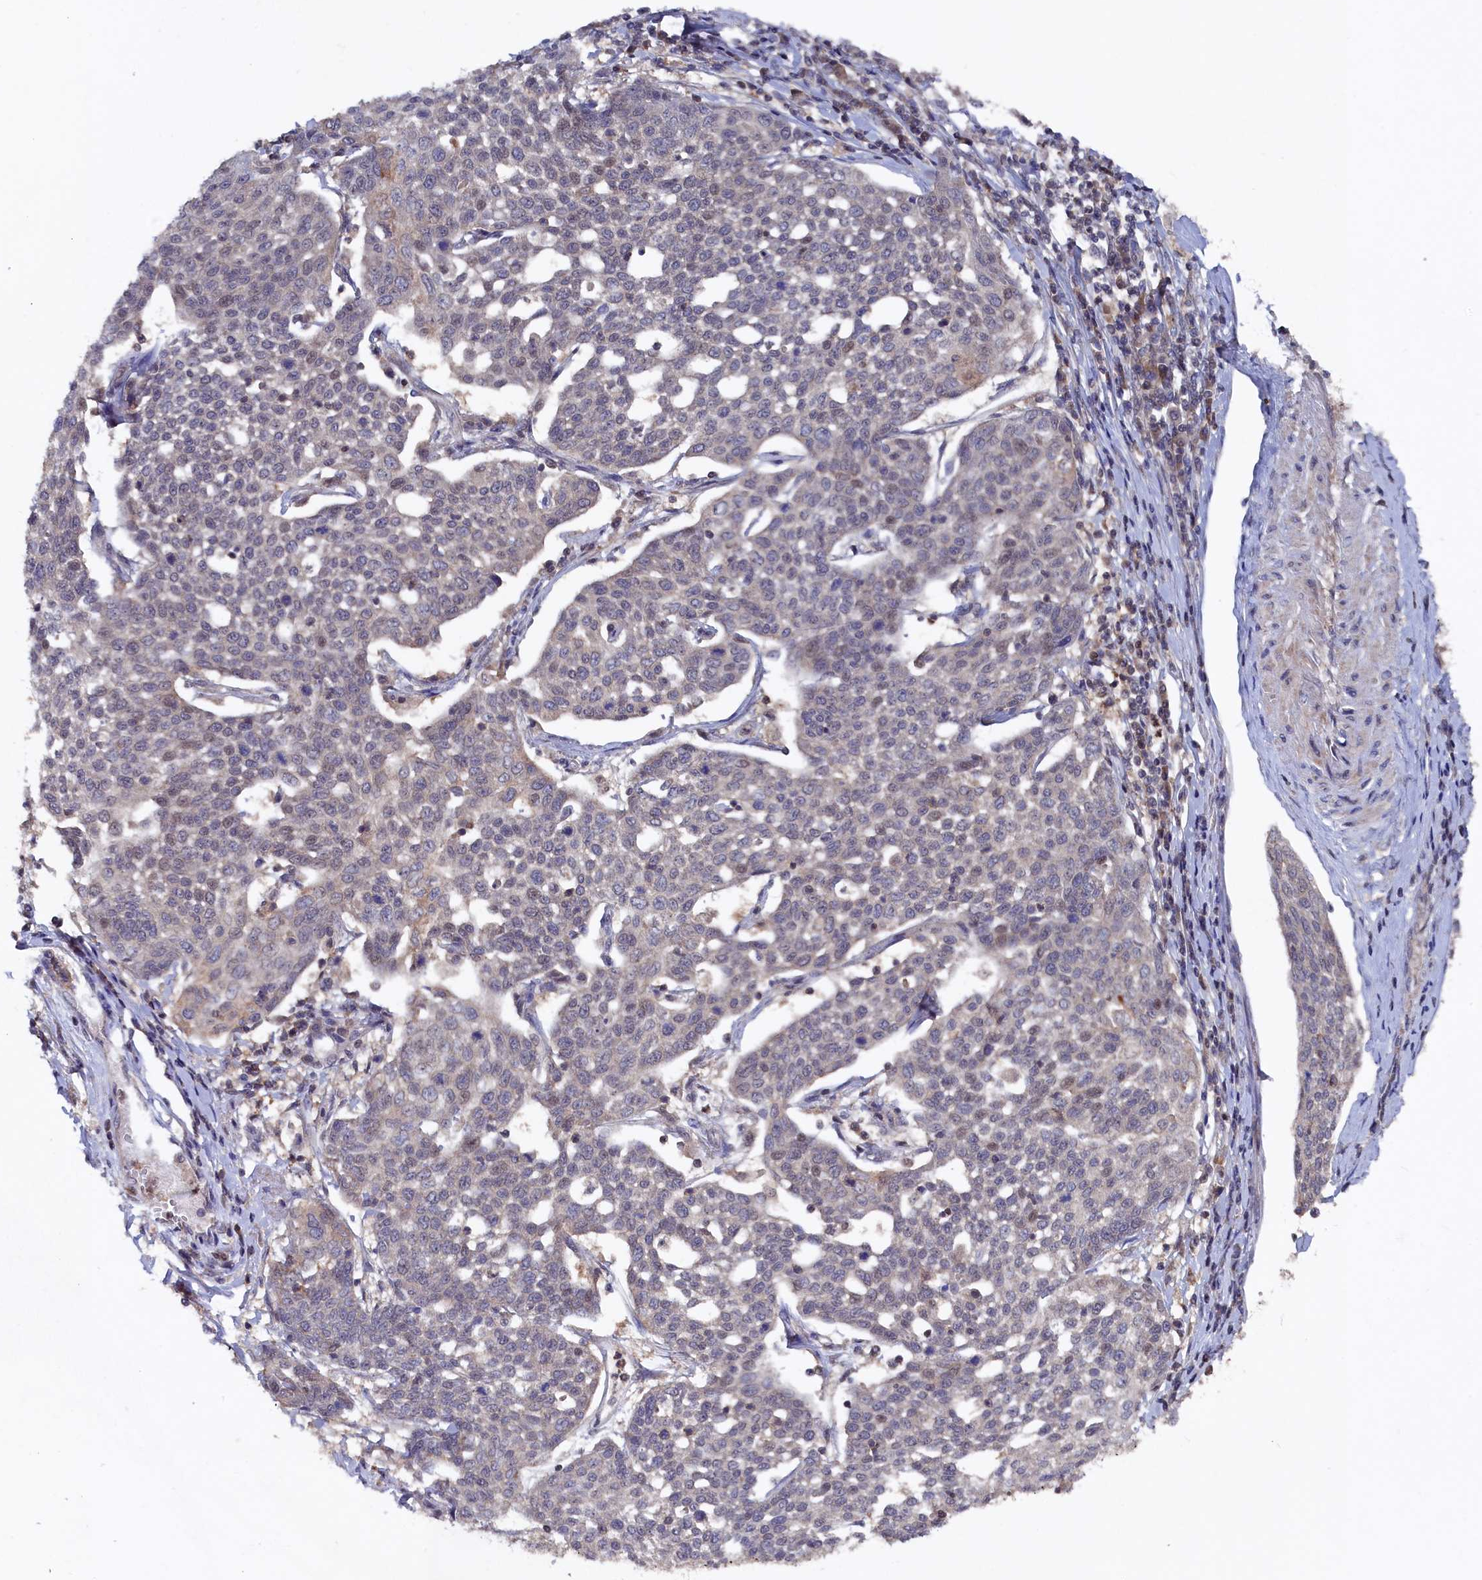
{"staining": {"intensity": "weak", "quantity": "<25%", "location": "nuclear"}, "tissue": "cervical cancer", "cell_type": "Tumor cells", "image_type": "cancer", "snomed": [{"axis": "morphology", "description": "Squamous cell carcinoma, NOS"}, {"axis": "topography", "description": "Cervix"}], "caption": "A high-resolution micrograph shows immunohistochemistry (IHC) staining of cervical squamous cell carcinoma, which exhibits no significant expression in tumor cells.", "gene": "TMC5", "patient": {"sex": "female", "age": 34}}